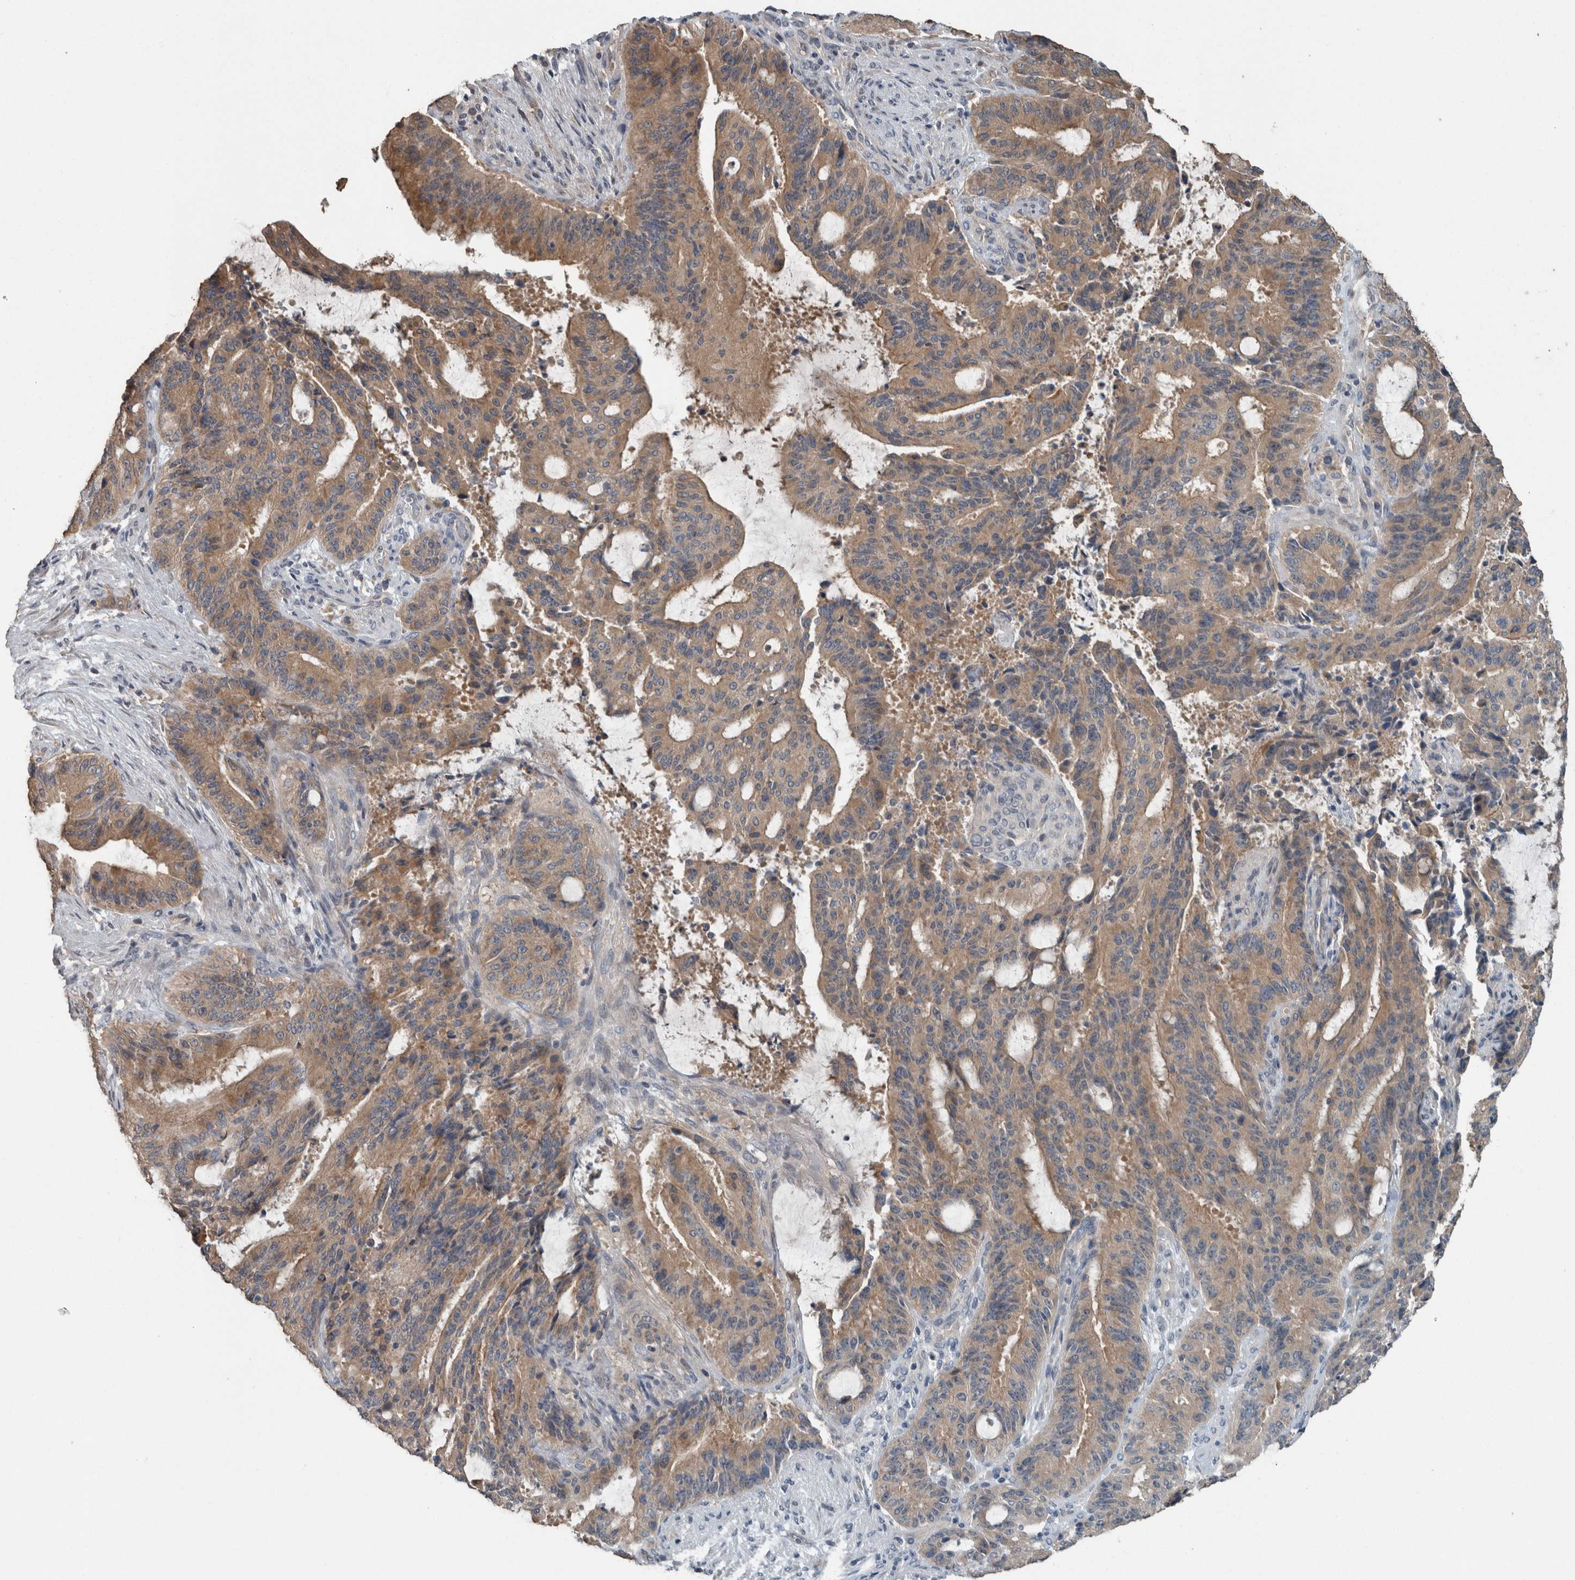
{"staining": {"intensity": "moderate", "quantity": ">75%", "location": "cytoplasmic/membranous"}, "tissue": "liver cancer", "cell_type": "Tumor cells", "image_type": "cancer", "snomed": [{"axis": "morphology", "description": "Normal tissue, NOS"}, {"axis": "morphology", "description": "Cholangiocarcinoma"}, {"axis": "topography", "description": "Liver"}, {"axis": "topography", "description": "Peripheral nerve tissue"}], "caption": "Moderate cytoplasmic/membranous protein positivity is present in about >75% of tumor cells in liver cancer.", "gene": "KNTC1", "patient": {"sex": "female", "age": 73}}